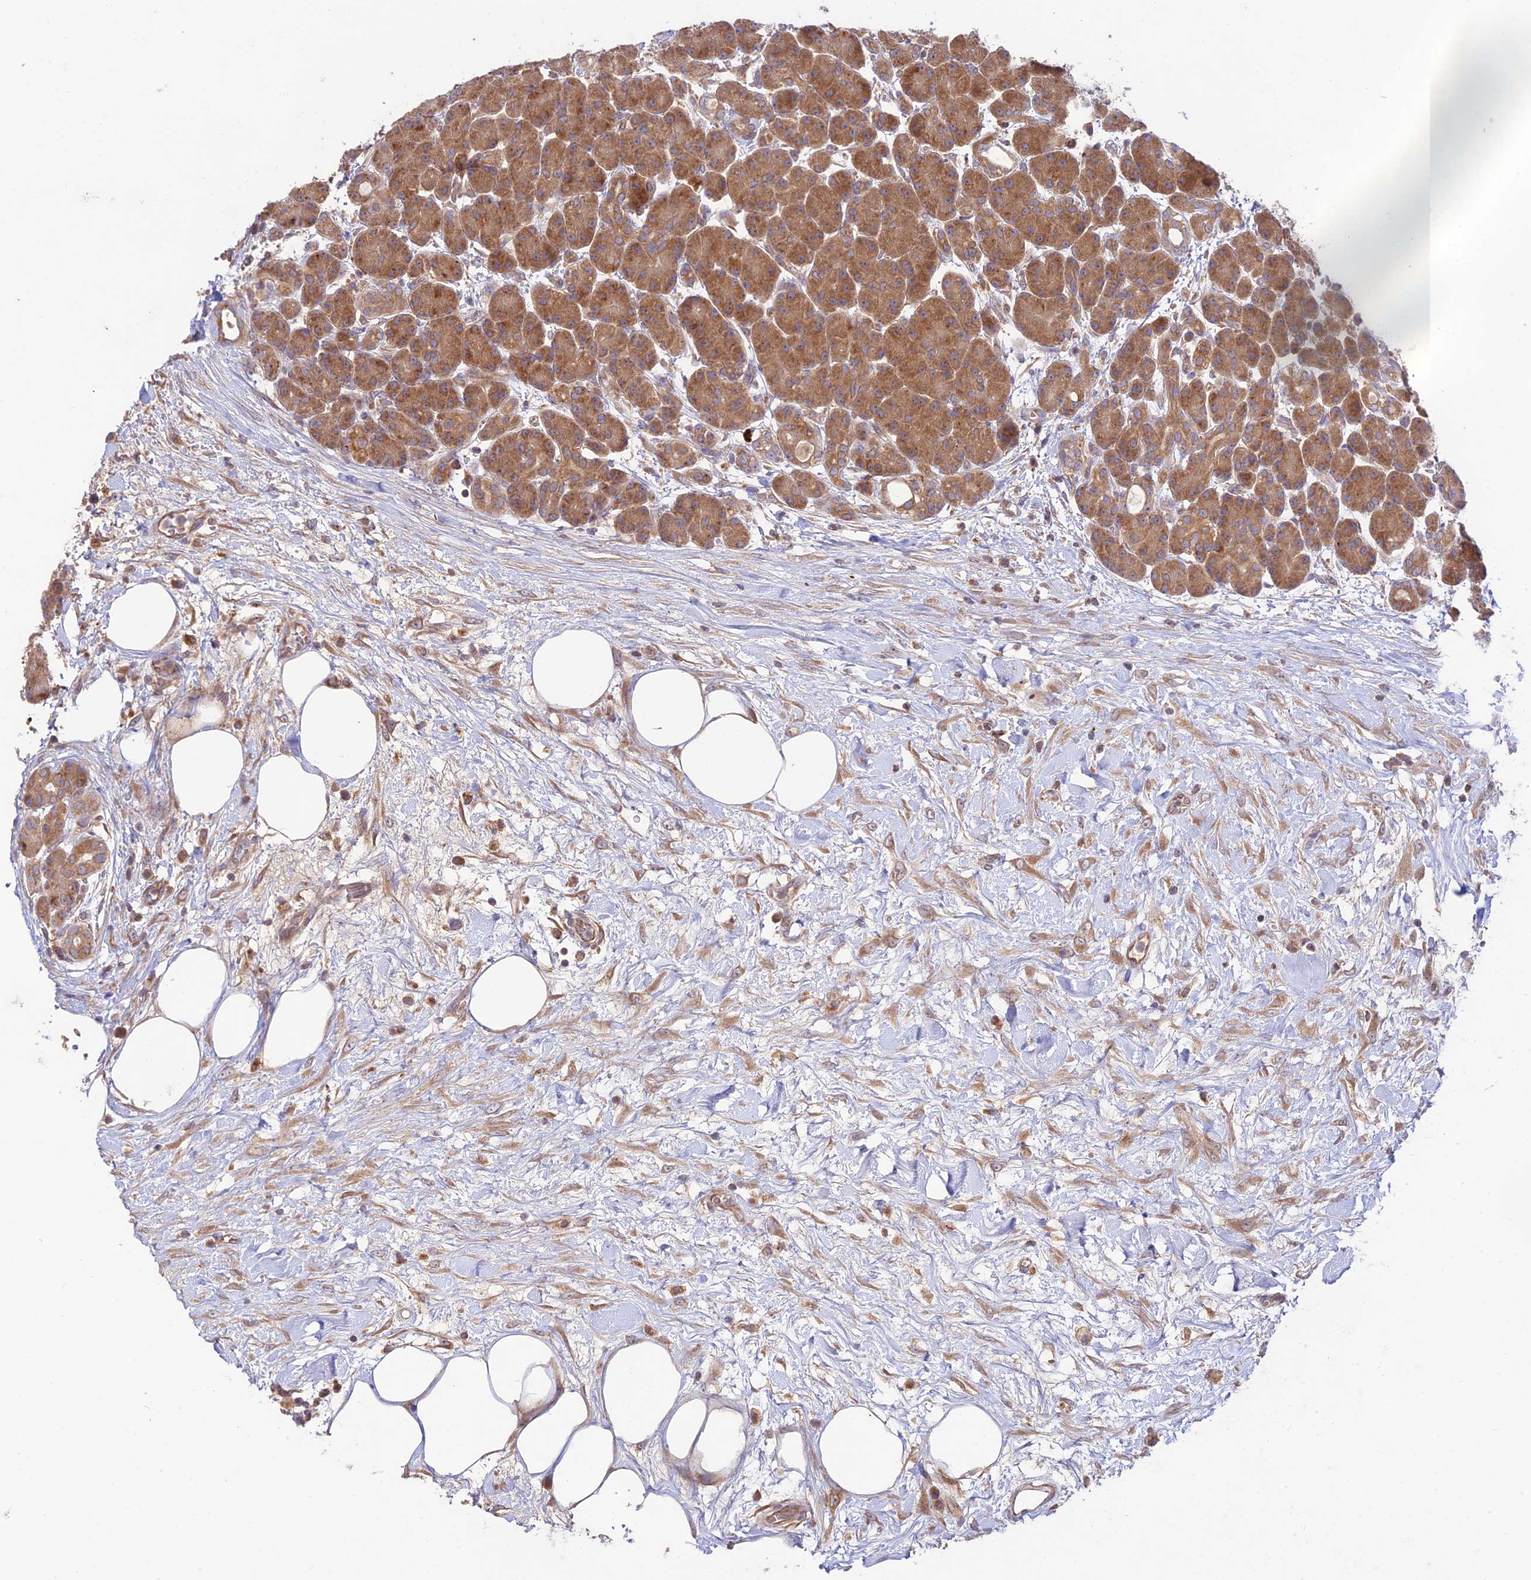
{"staining": {"intensity": "moderate", "quantity": ">75%", "location": "cytoplasmic/membranous"}, "tissue": "pancreas", "cell_type": "Exocrine glandular cells", "image_type": "normal", "snomed": [{"axis": "morphology", "description": "Normal tissue, NOS"}, {"axis": "topography", "description": "Pancreas"}], "caption": "Exocrine glandular cells exhibit moderate cytoplasmic/membranous staining in about >75% of cells in benign pancreas. (Brightfield microscopy of DAB IHC at high magnification).", "gene": "TMEM259", "patient": {"sex": "male", "age": 63}}